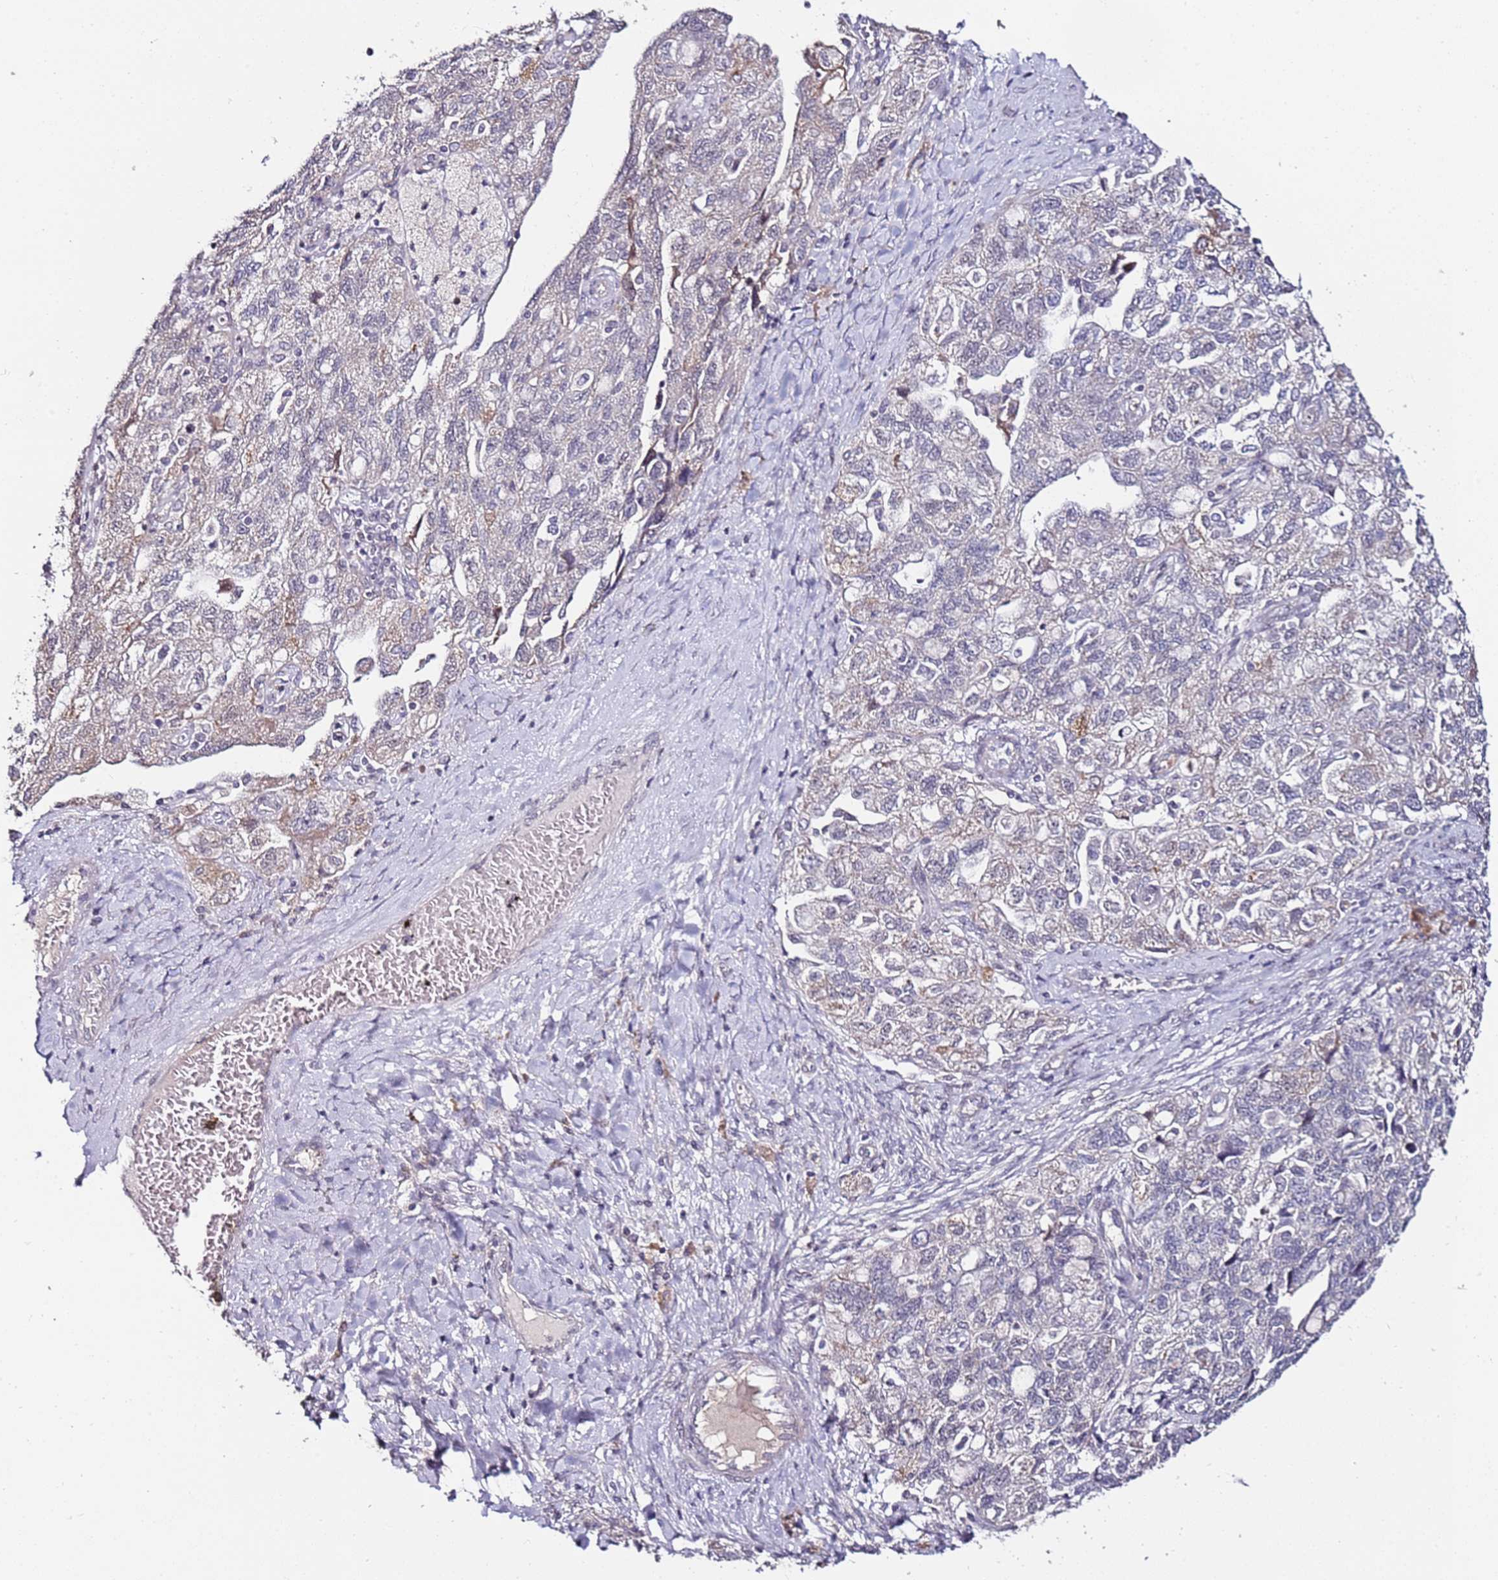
{"staining": {"intensity": "negative", "quantity": "none", "location": "none"}, "tissue": "ovarian cancer", "cell_type": "Tumor cells", "image_type": "cancer", "snomed": [{"axis": "morphology", "description": "Carcinoma, NOS"}, {"axis": "morphology", "description": "Cystadenocarcinoma, serous, NOS"}, {"axis": "topography", "description": "Ovary"}], "caption": "This is an immunohistochemistry histopathology image of ovarian cancer. There is no staining in tumor cells.", "gene": "DUSP28", "patient": {"sex": "female", "age": 69}}